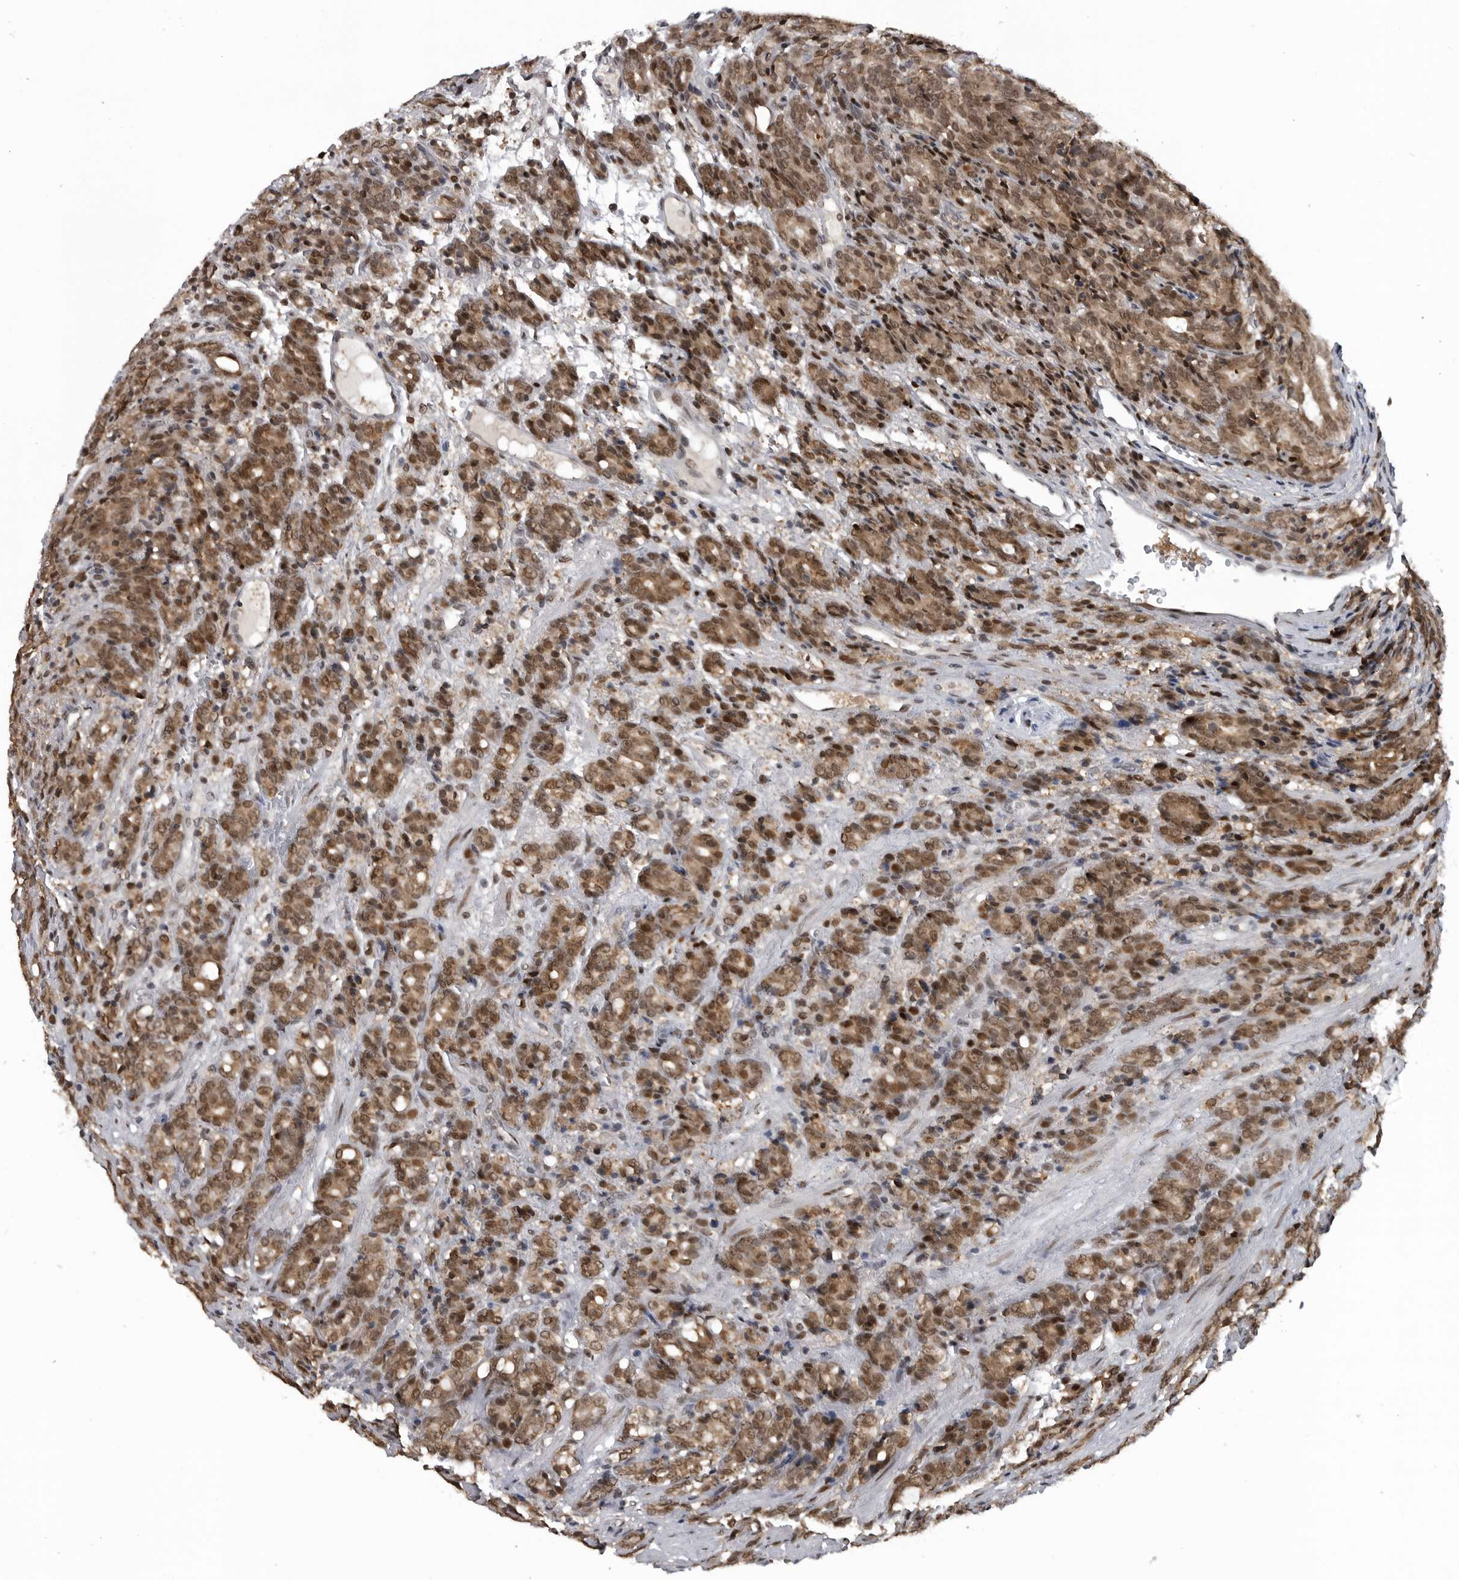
{"staining": {"intensity": "moderate", "quantity": ">75%", "location": "cytoplasmic/membranous,nuclear"}, "tissue": "prostate cancer", "cell_type": "Tumor cells", "image_type": "cancer", "snomed": [{"axis": "morphology", "description": "Adenocarcinoma, High grade"}, {"axis": "topography", "description": "Prostate"}], "caption": "IHC of prostate cancer (high-grade adenocarcinoma) displays medium levels of moderate cytoplasmic/membranous and nuclear expression in about >75% of tumor cells. The protein of interest is stained brown, and the nuclei are stained in blue (DAB (3,3'-diaminobenzidine) IHC with brightfield microscopy, high magnification).", "gene": "C8orf58", "patient": {"sex": "male", "age": 62}}